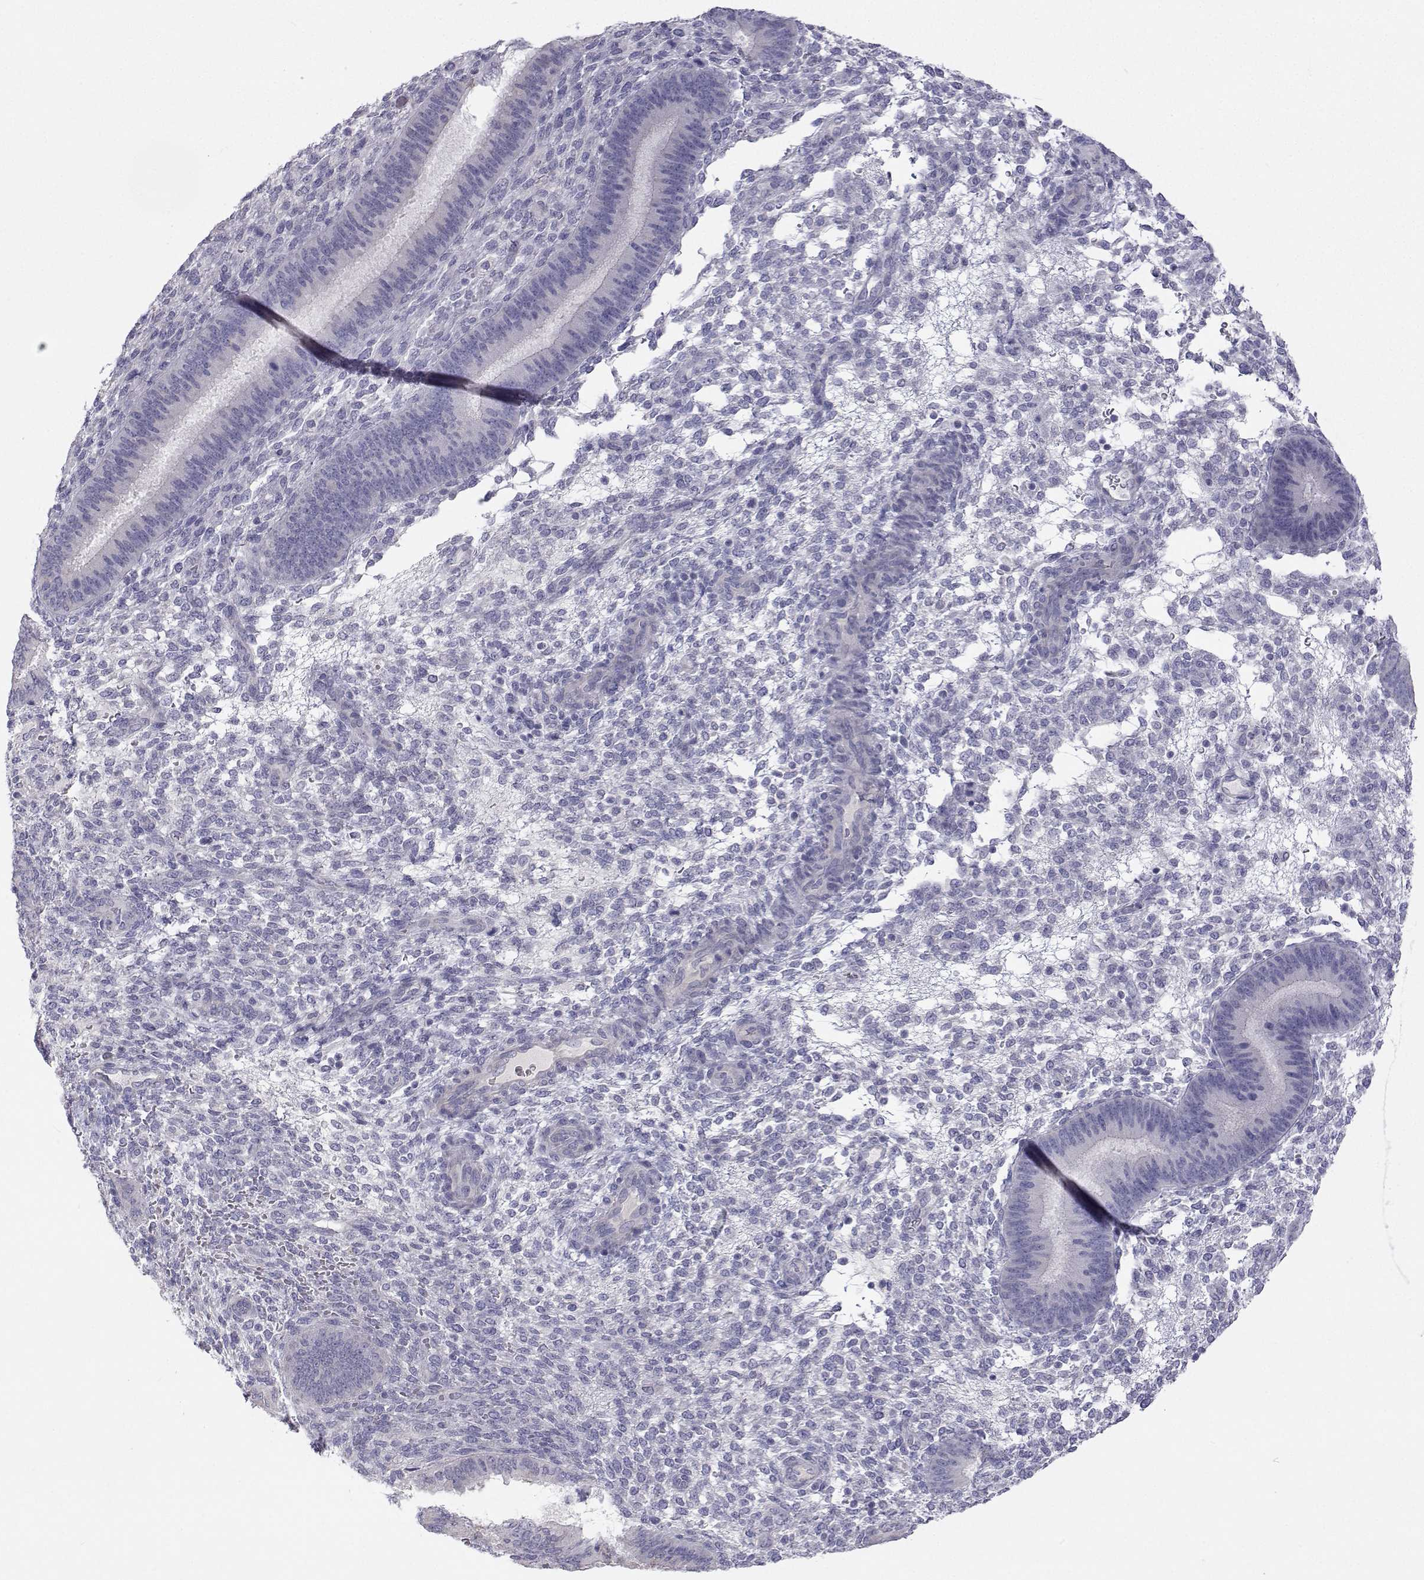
{"staining": {"intensity": "negative", "quantity": "none", "location": "none"}, "tissue": "endometrium", "cell_type": "Cells in endometrial stroma", "image_type": "normal", "snomed": [{"axis": "morphology", "description": "Normal tissue, NOS"}, {"axis": "topography", "description": "Endometrium"}], "caption": "Immunohistochemical staining of unremarkable endometrium reveals no significant positivity in cells in endometrial stroma.", "gene": "ANKRD65", "patient": {"sex": "female", "age": 39}}